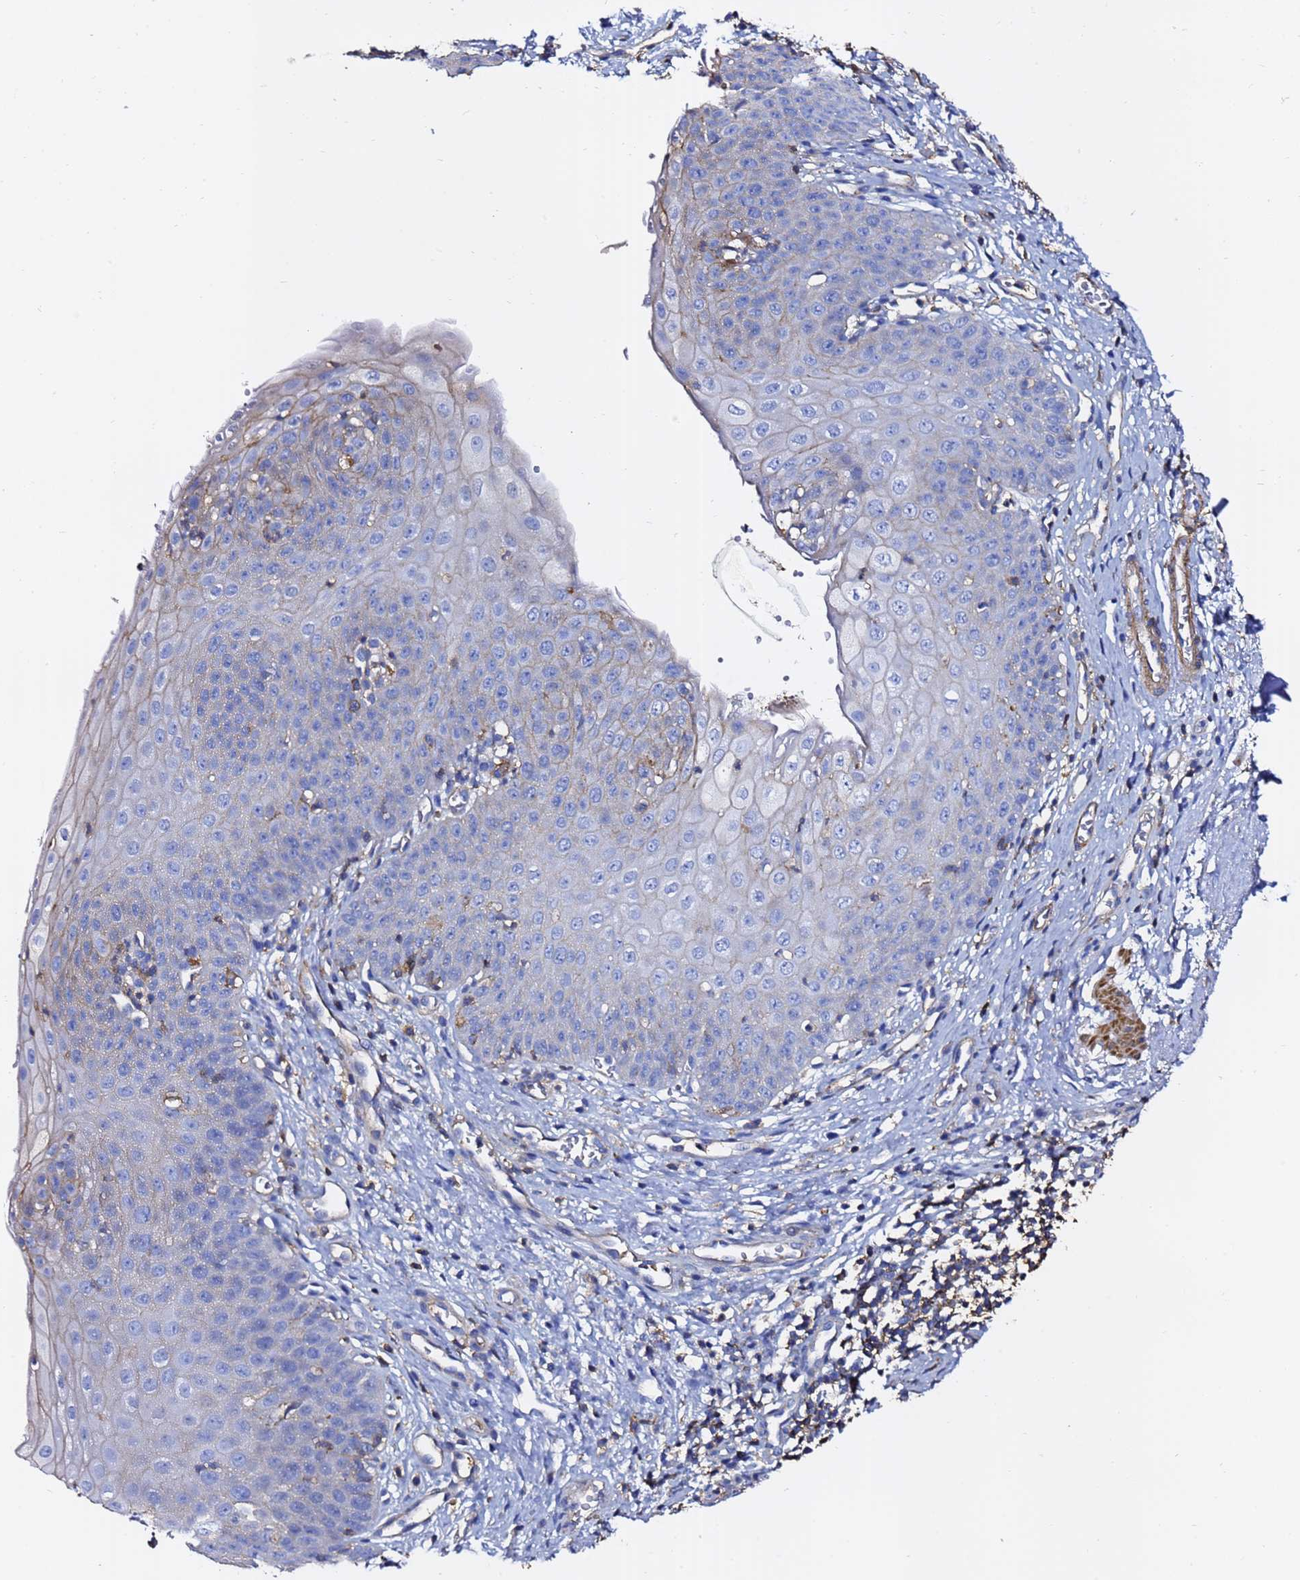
{"staining": {"intensity": "negative", "quantity": "none", "location": "none"}, "tissue": "esophagus", "cell_type": "Squamous epithelial cells", "image_type": "normal", "snomed": [{"axis": "morphology", "description": "Normal tissue, NOS"}, {"axis": "topography", "description": "Esophagus"}], "caption": "Immunohistochemistry (IHC) image of unremarkable human esophagus stained for a protein (brown), which displays no staining in squamous epithelial cells. (DAB (3,3'-diaminobenzidine) immunohistochemistry with hematoxylin counter stain).", "gene": "ACTA1", "patient": {"sex": "male", "age": 71}}